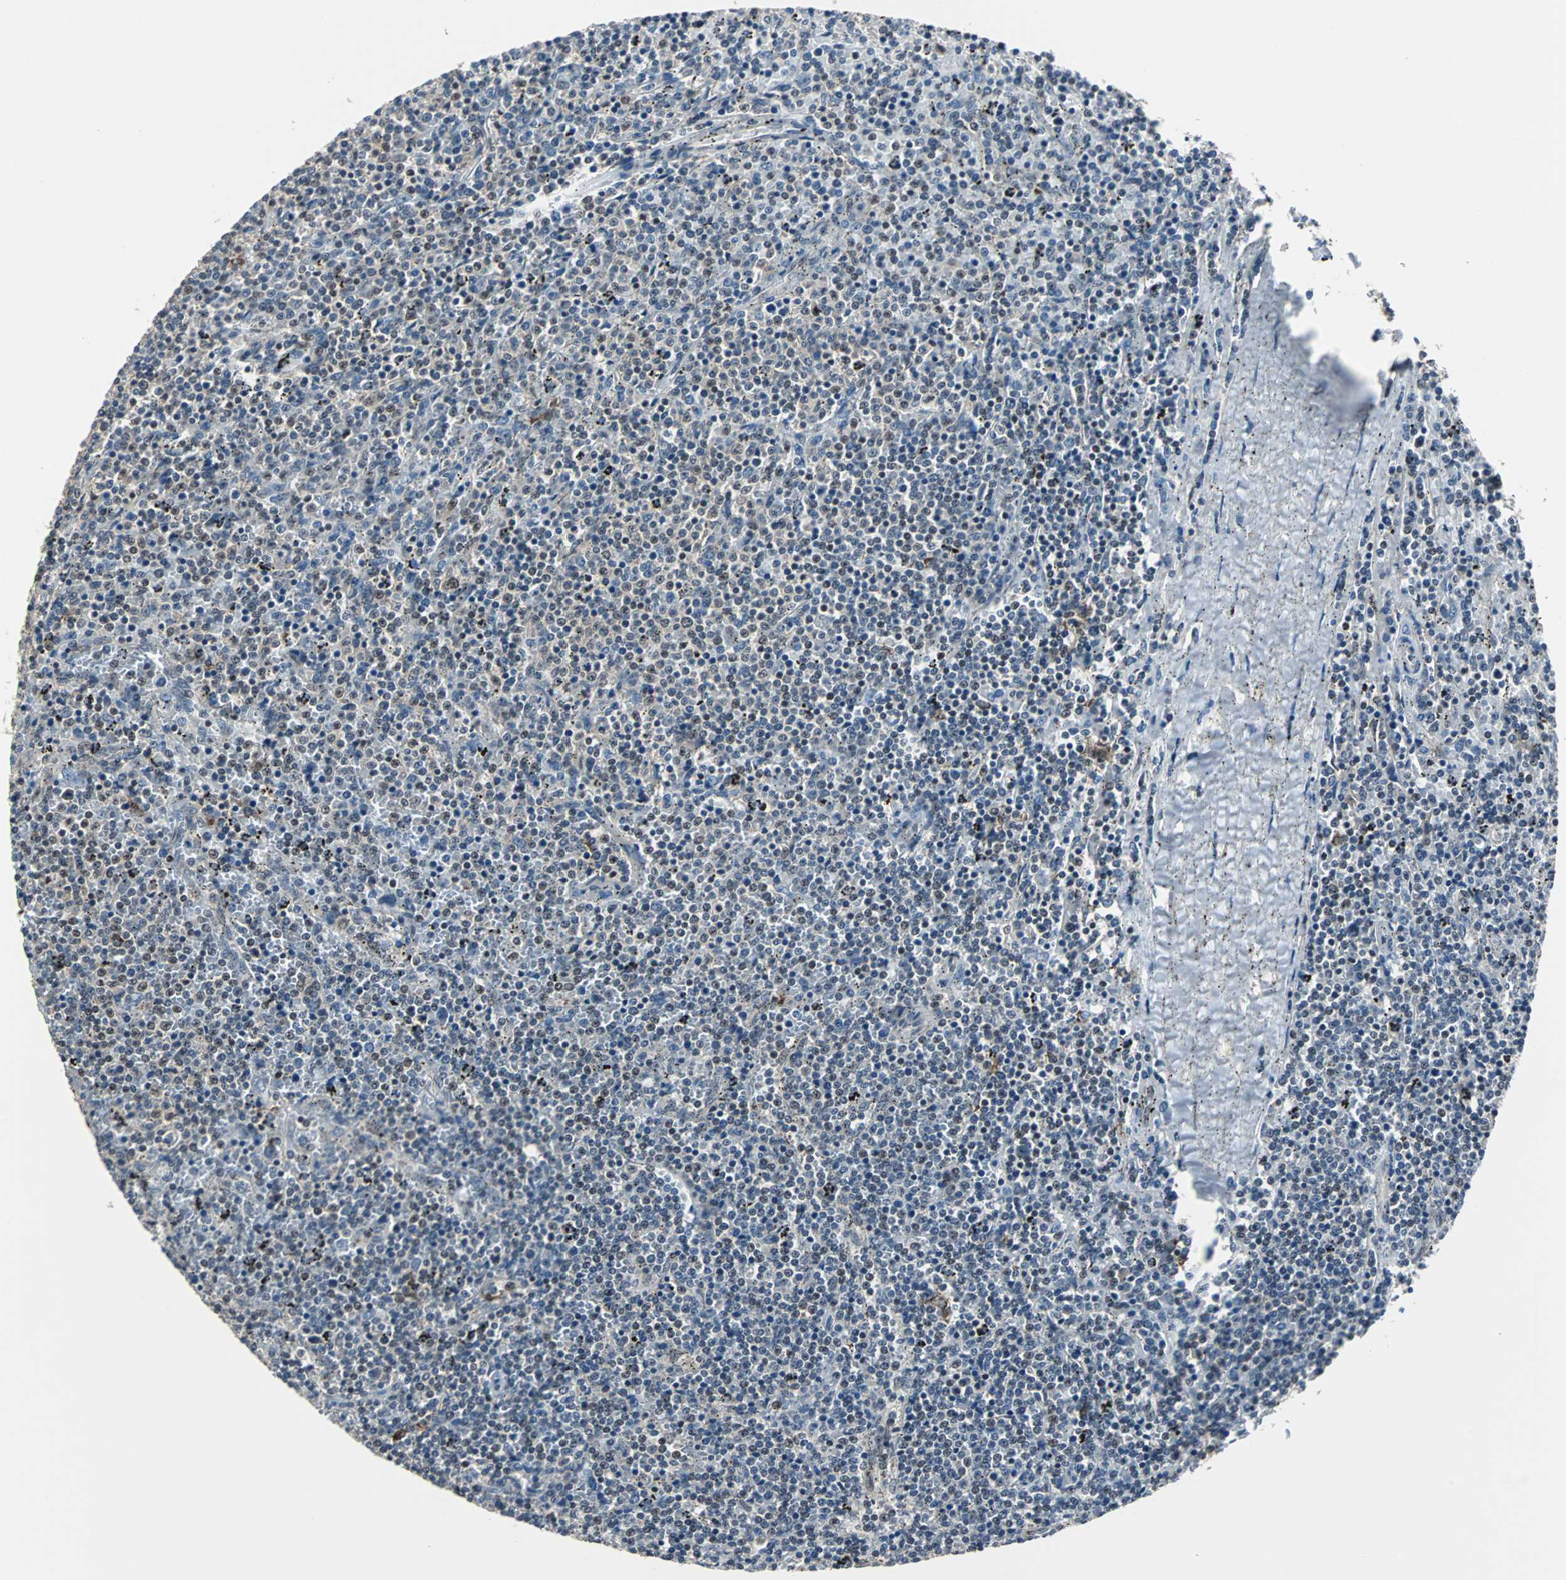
{"staining": {"intensity": "weak", "quantity": "<25%", "location": "nuclear"}, "tissue": "lymphoma", "cell_type": "Tumor cells", "image_type": "cancer", "snomed": [{"axis": "morphology", "description": "Malignant lymphoma, non-Hodgkin's type, Low grade"}, {"axis": "topography", "description": "Spleen"}], "caption": "This histopathology image is of malignant lymphoma, non-Hodgkin's type (low-grade) stained with immunohistochemistry (IHC) to label a protein in brown with the nuclei are counter-stained blue. There is no staining in tumor cells.", "gene": "MKX", "patient": {"sex": "female", "age": 50}}